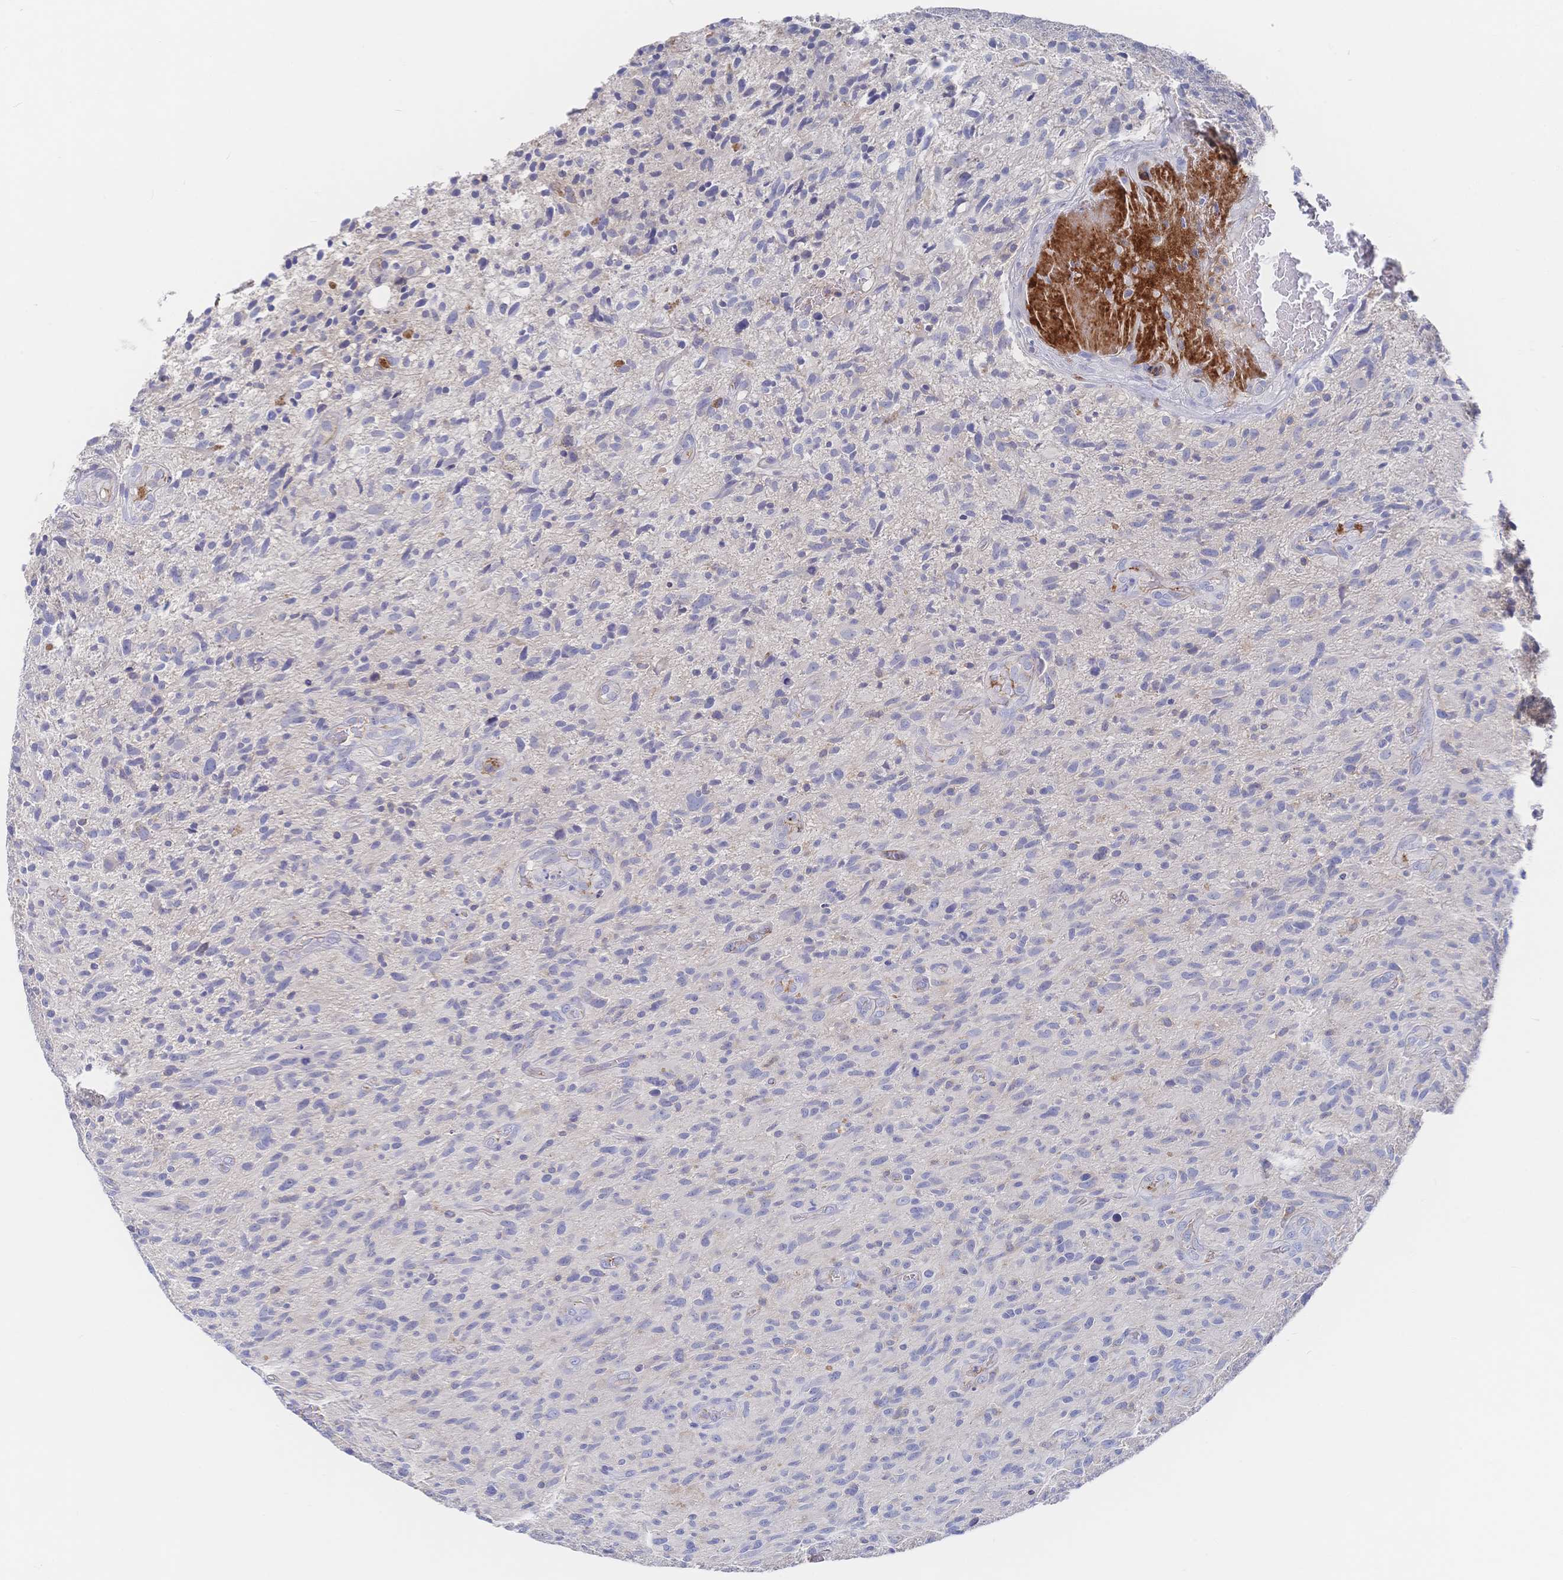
{"staining": {"intensity": "negative", "quantity": "none", "location": "none"}, "tissue": "glioma", "cell_type": "Tumor cells", "image_type": "cancer", "snomed": [{"axis": "morphology", "description": "Glioma, malignant, High grade"}, {"axis": "topography", "description": "Brain"}], "caption": "An IHC photomicrograph of glioma is shown. There is no staining in tumor cells of glioma. The staining is performed using DAB brown chromogen with nuclei counter-stained in using hematoxylin.", "gene": "F11R", "patient": {"sex": "male", "age": 75}}